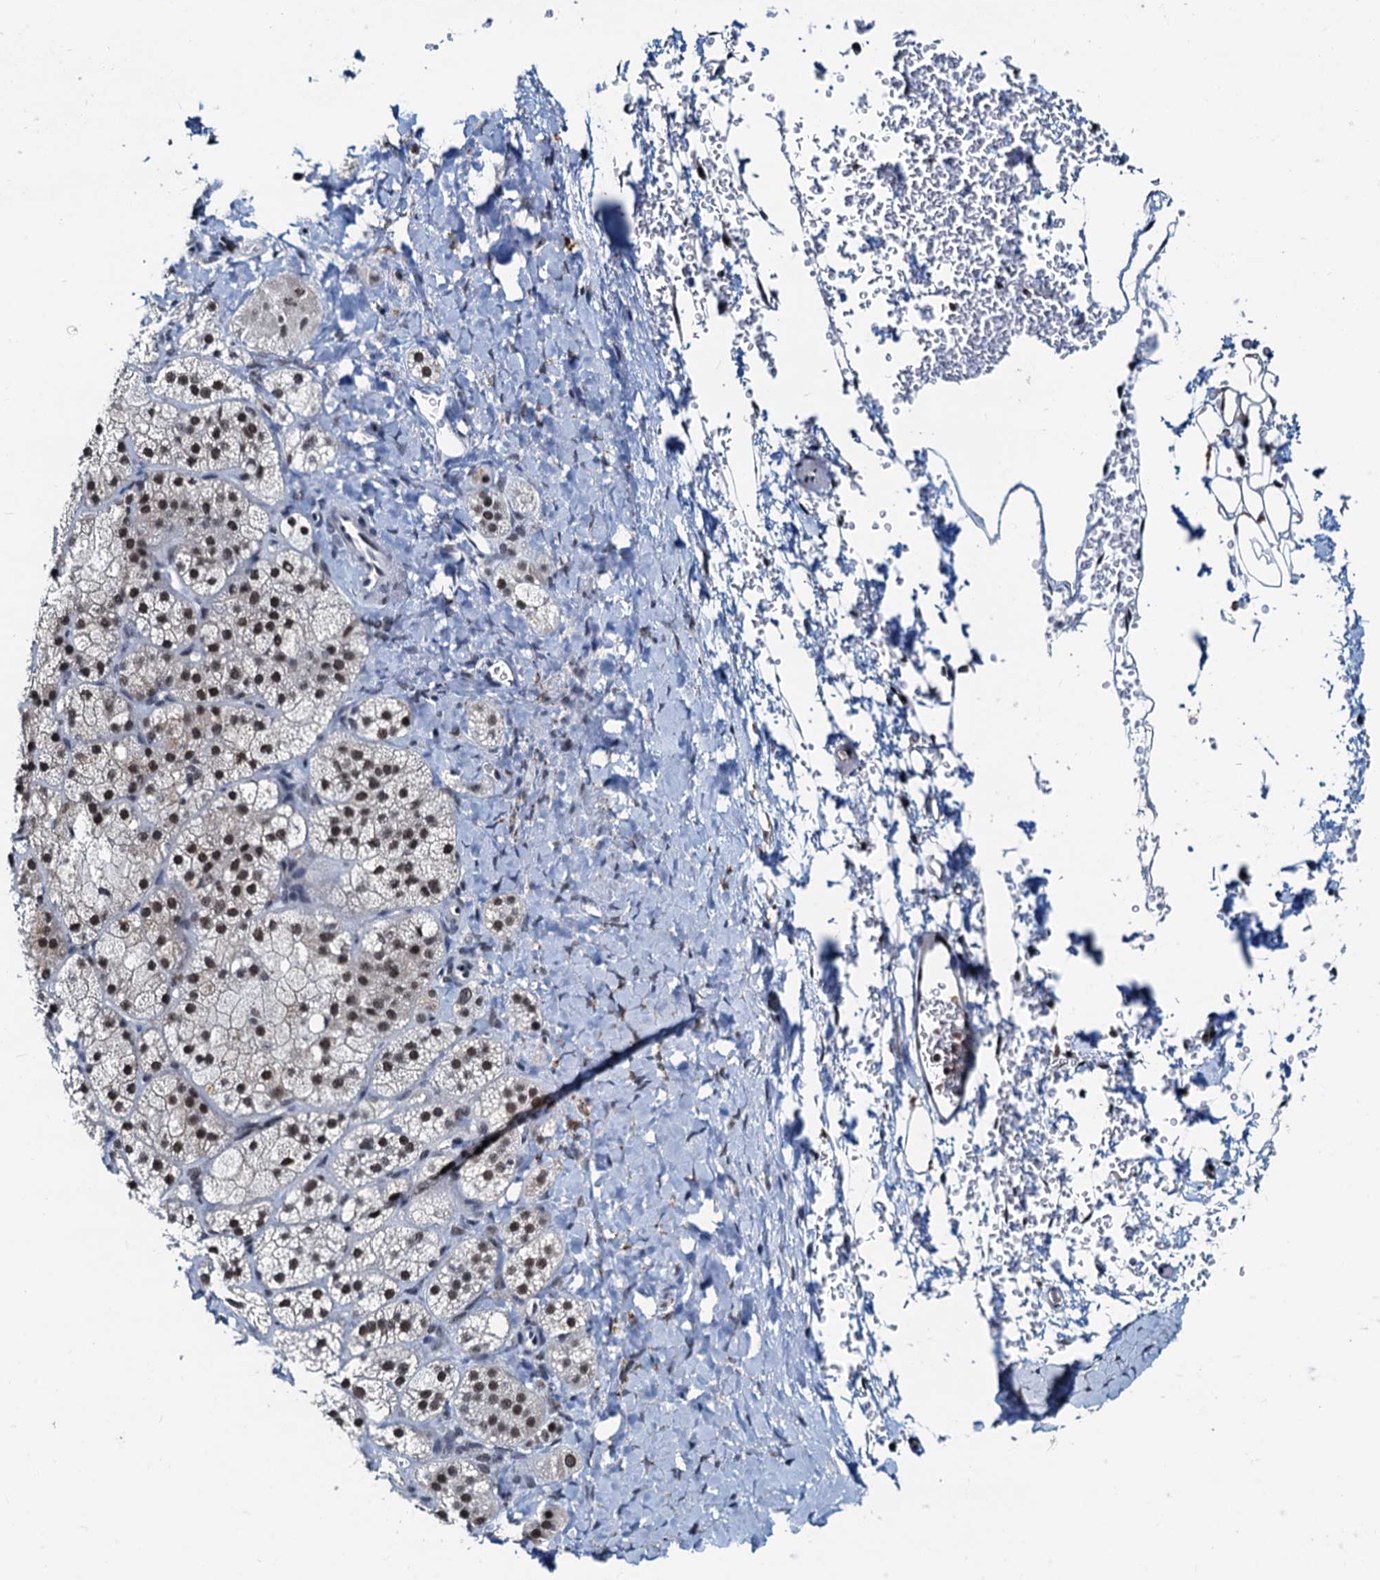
{"staining": {"intensity": "moderate", "quantity": ">75%", "location": "nuclear"}, "tissue": "adrenal gland", "cell_type": "Glandular cells", "image_type": "normal", "snomed": [{"axis": "morphology", "description": "Normal tissue, NOS"}, {"axis": "topography", "description": "Adrenal gland"}], "caption": "Immunohistochemistry histopathology image of unremarkable adrenal gland: adrenal gland stained using immunohistochemistry (IHC) demonstrates medium levels of moderate protein expression localized specifically in the nuclear of glandular cells, appearing as a nuclear brown color.", "gene": "SNRPD1", "patient": {"sex": "male", "age": 61}}